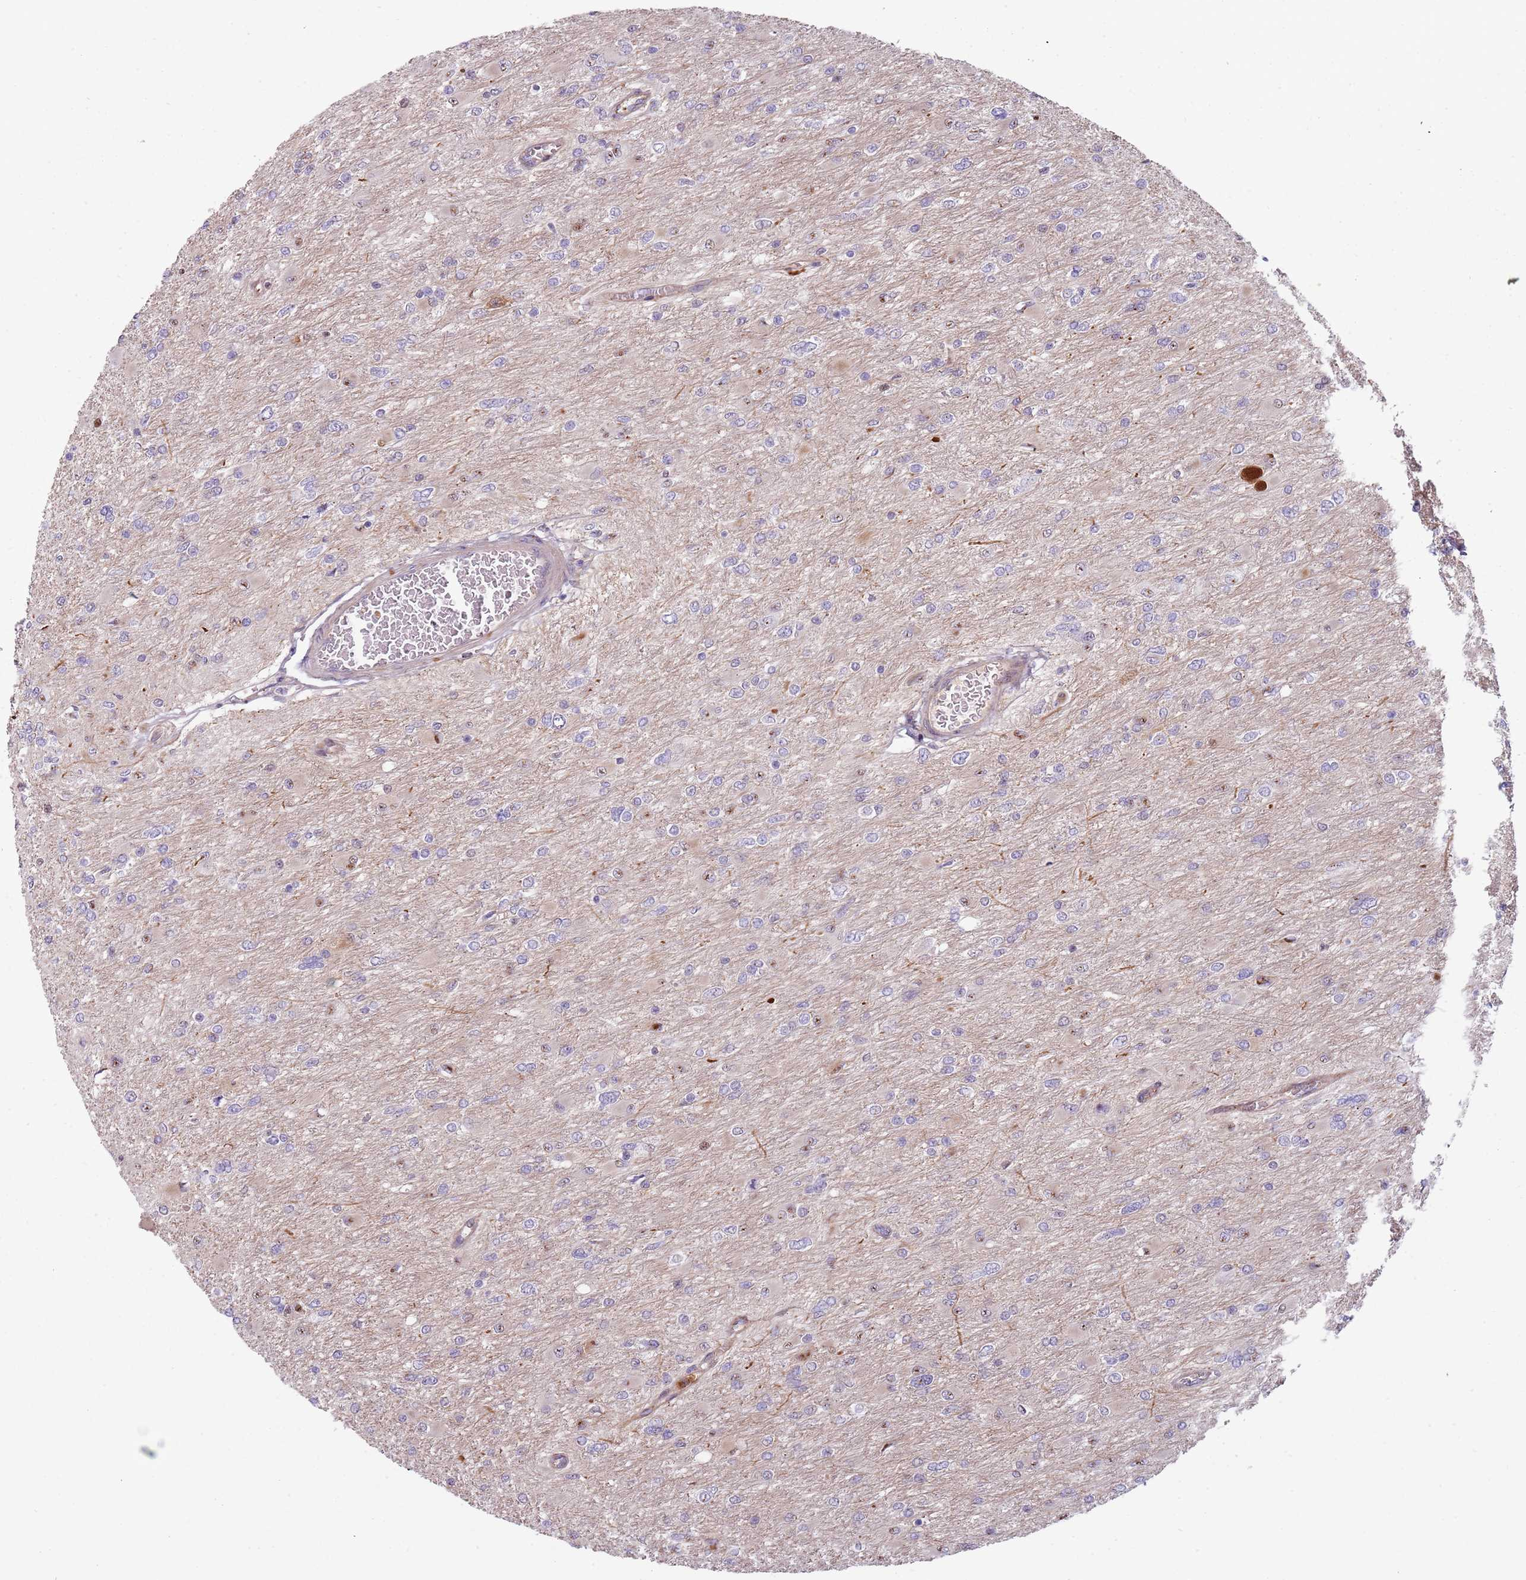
{"staining": {"intensity": "negative", "quantity": "none", "location": "none"}, "tissue": "glioma", "cell_type": "Tumor cells", "image_type": "cancer", "snomed": [{"axis": "morphology", "description": "Glioma, malignant, High grade"}, {"axis": "topography", "description": "Cerebral cortex"}], "caption": "IHC image of neoplastic tissue: human glioma stained with DAB exhibits no significant protein positivity in tumor cells.", "gene": "NADK", "patient": {"sex": "female", "age": 36}}